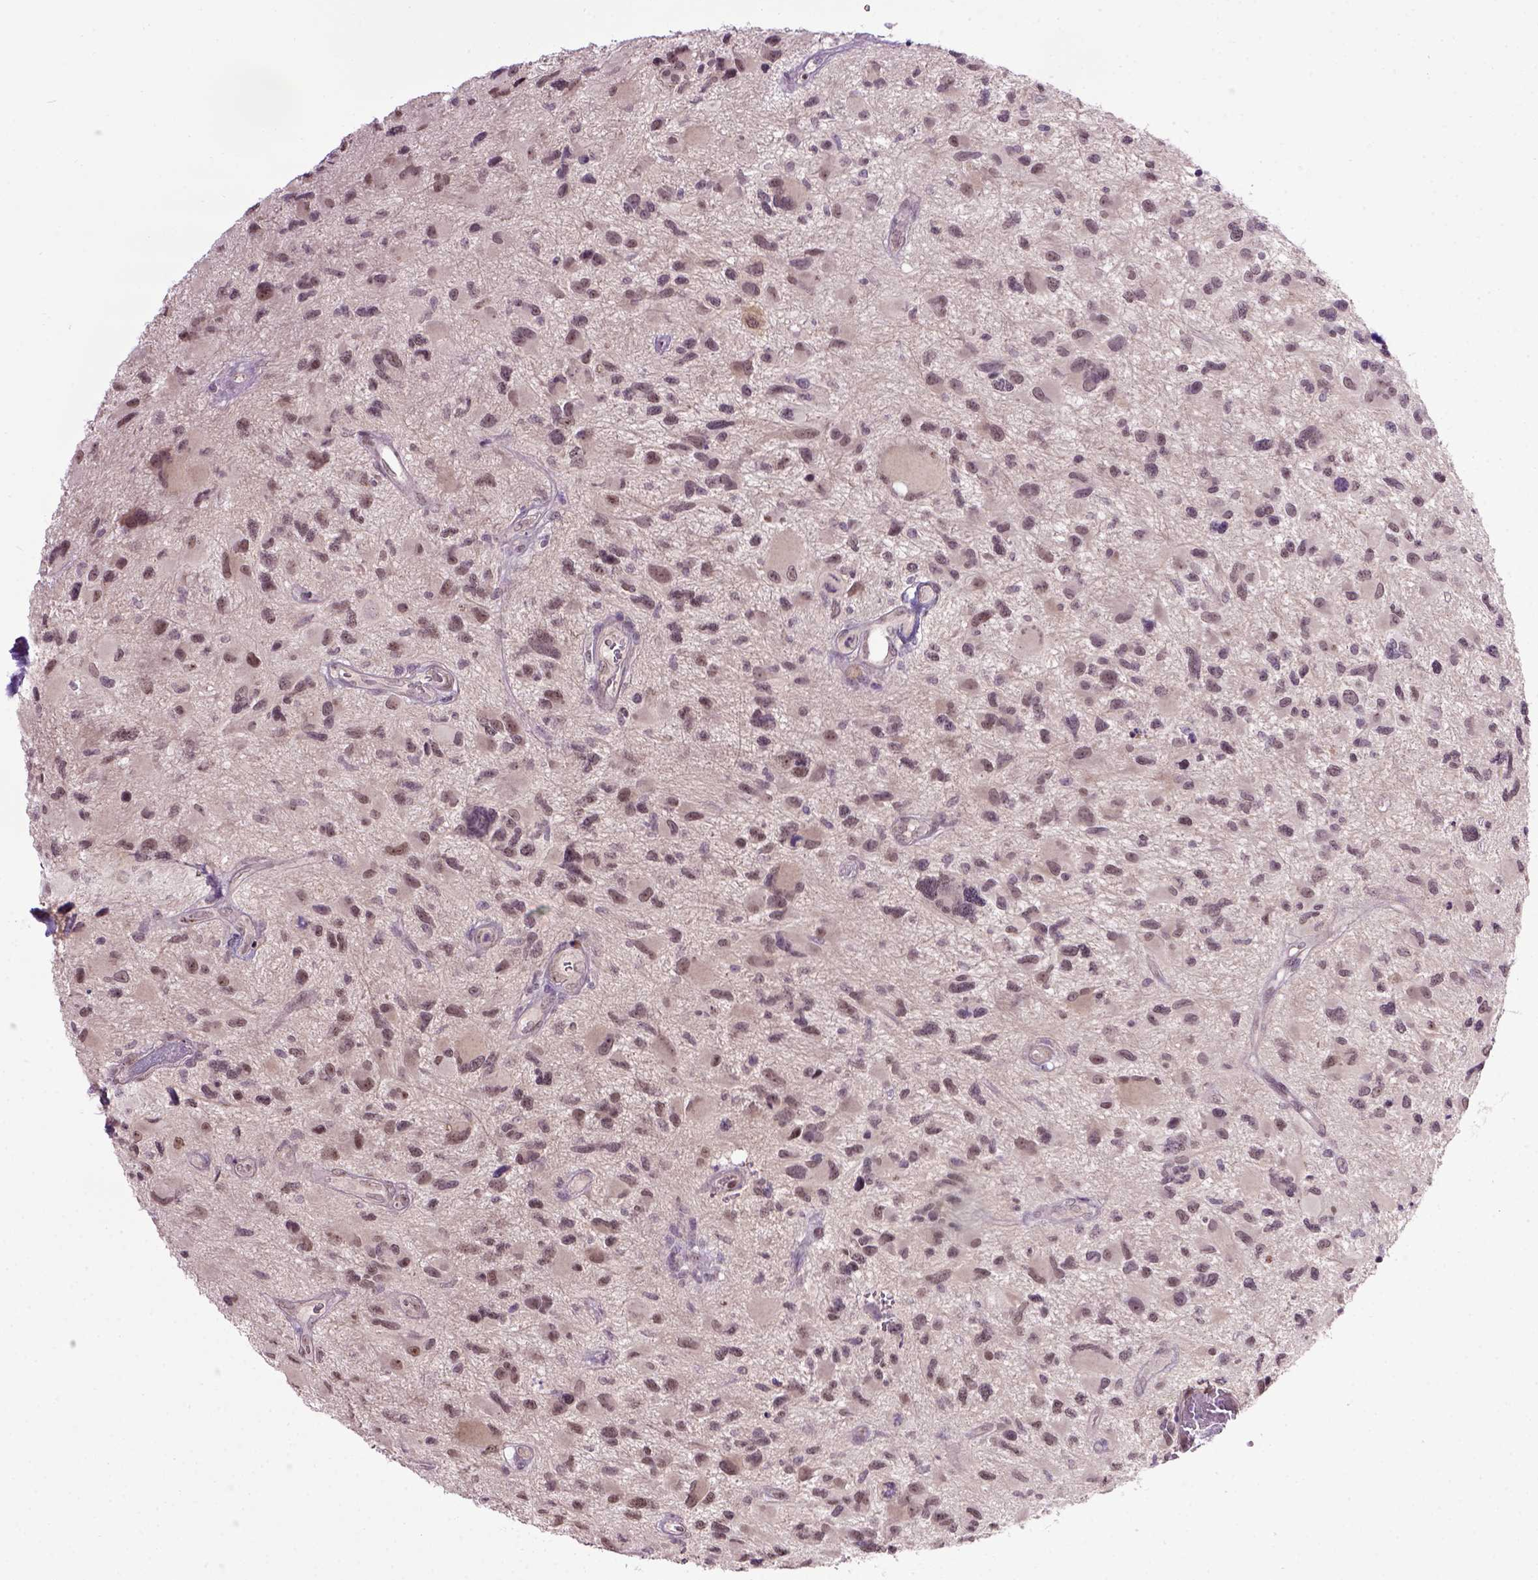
{"staining": {"intensity": "weak", "quantity": "<25%", "location": "nuclear"}, "tissue": "glioma", "cell_type": "Tumor cells", "image_type": "cancer", "snomed": [{"axis": "morphology", "description": "Glioma, malignant, NOS"}, {"axis": "morphology", "description": "Glioma, malignant, High grade"}, {"axis": "topography", "description": "Brain"}], "caption": "Malignant glioma stained for a protein using IHC demonstrates no positivity tumor cells.", "gene": "RAB43", "patient": {"sex": "female", "age": 71}}